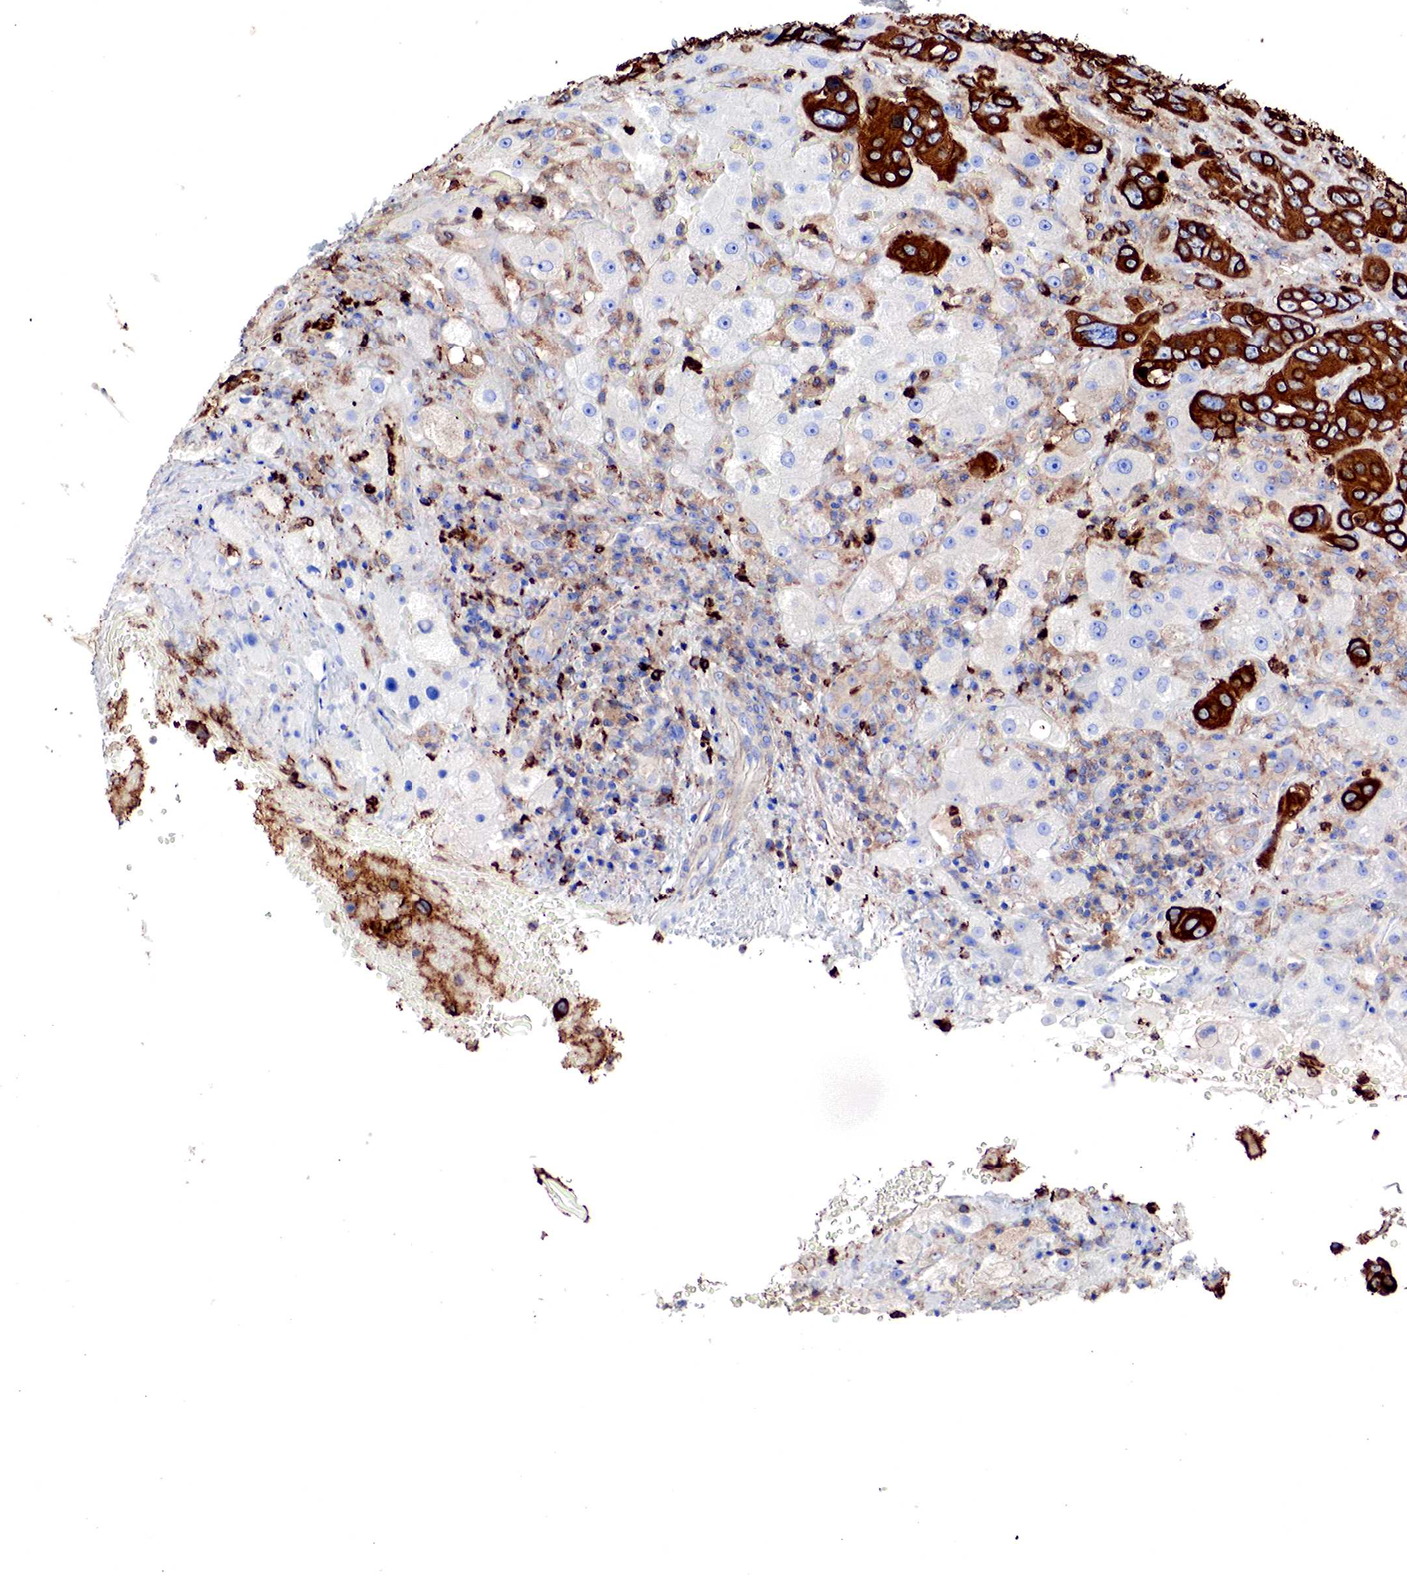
{"staining": {"intensity": "strong", "quantity": "<25%", "location": "cytoplasmic/membranous"}, "tissue": "liver cancer", "cell_type": "Tumor cells", "image_type": "cancer", "snomed": [{"axis": "morphology", "description": "Cholangiocarcinoma"}, {"axis": "topography", "description": "Liver"}], "caption": "High-magnification brightfield microscopy of liver cancer stained with DAB (3,3'-diaminobenzidine) (brown) and counterstained with hematoxylin (blue). tumor cells exhibit strong cytoplasmic/membranous positivity is appreciated in about<25% of cells.", "gene": "G6PD", "patient": {"sex": "female", "age": 79}}